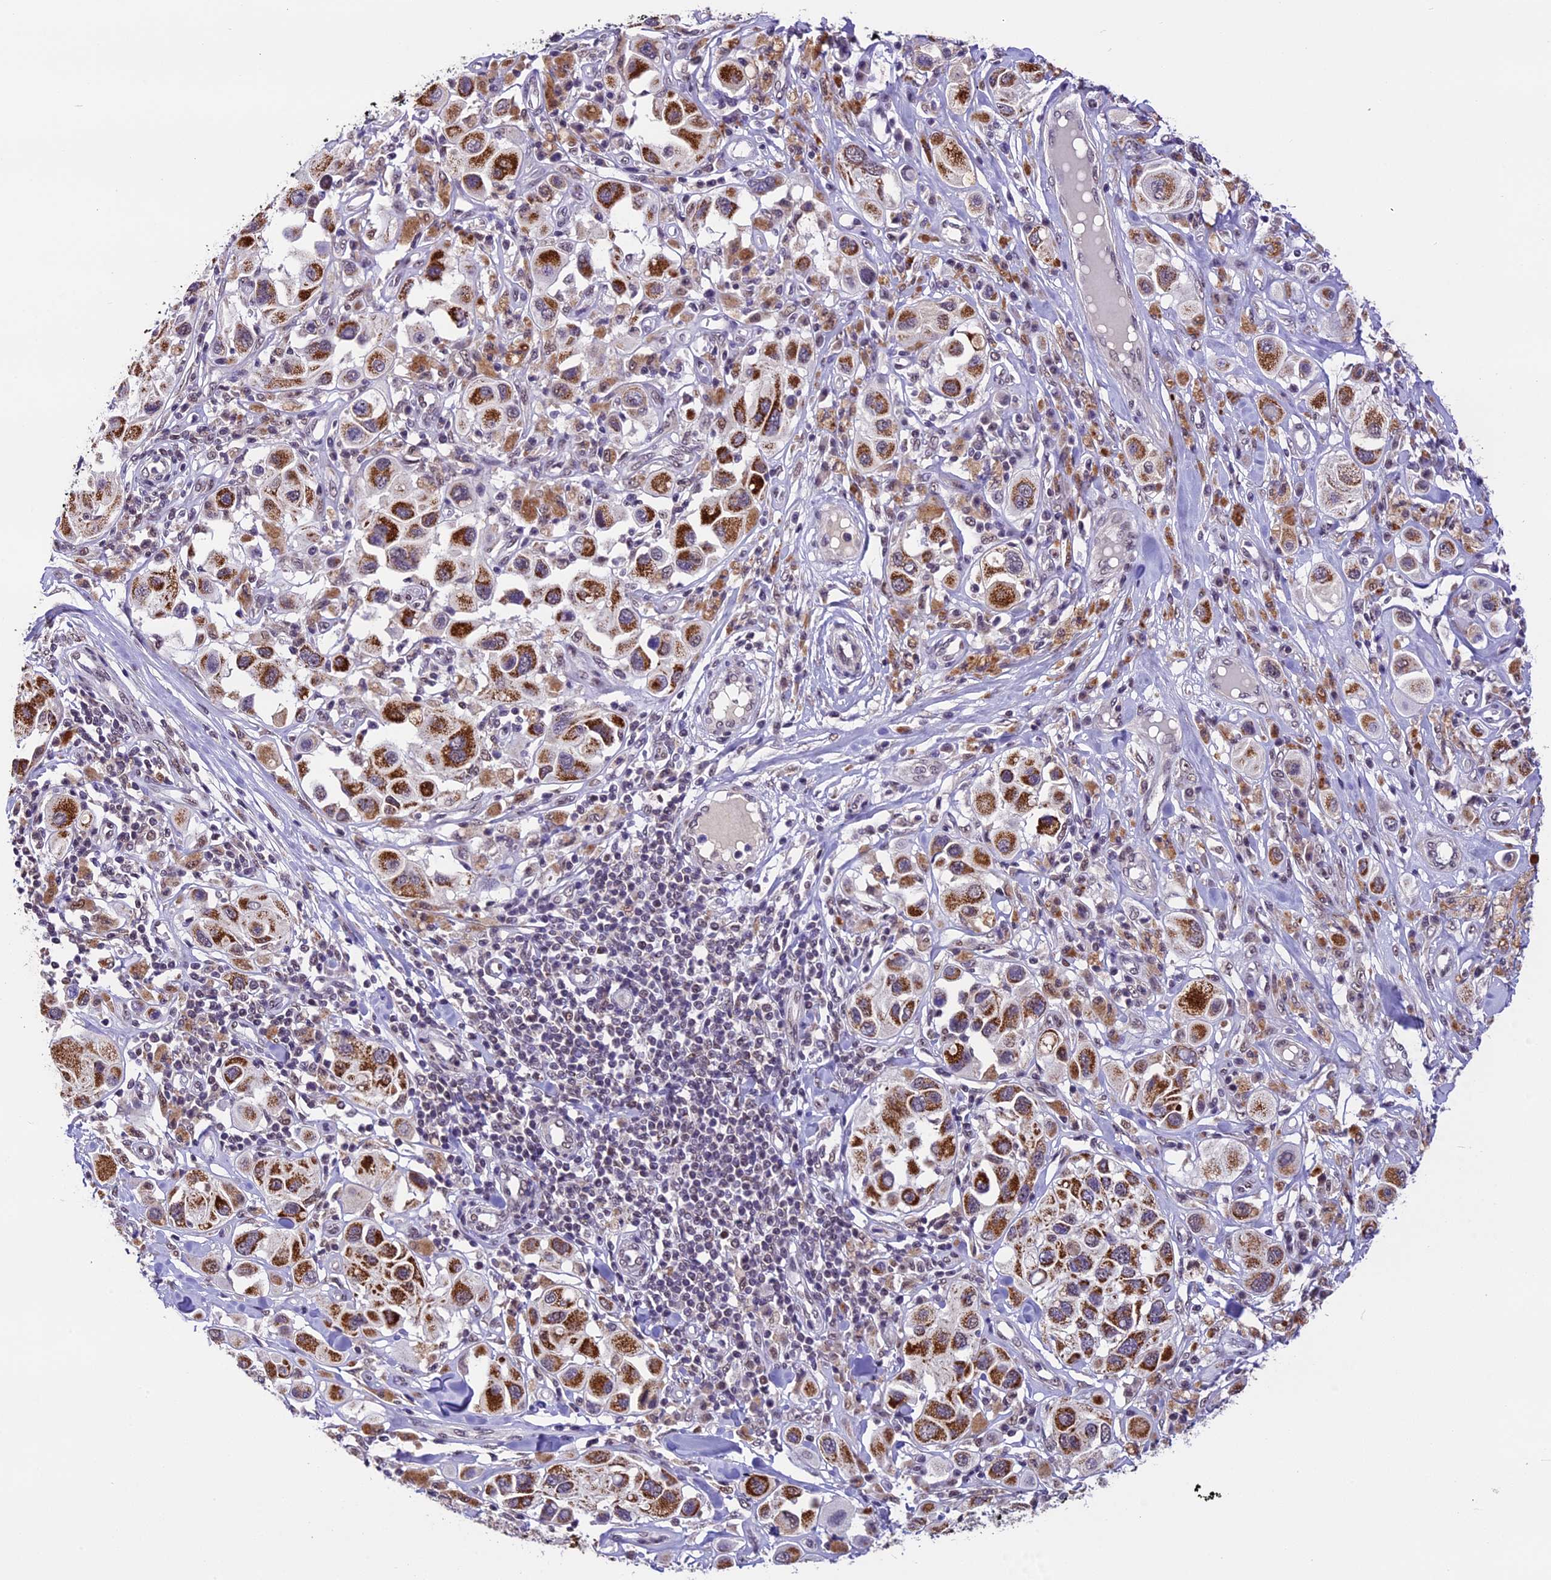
{"staining": {"intensity": "strong", "quantity": ">75%", "location": "cytoplasmic/membranous"}, "tissue": "melanoma", "cell_type": "Tumor cells", "image_type": "cancer", "snomed": [{"axis": "morphology", "description": "Malignant melanoma, Metastatic site"}, {"axis": "topography", "description": "Skin"}], "caption": "This histopathology image displays immunohistochemistry staining of human malignant melanoma (metastatic site), with high strong cytoplasmic/membranous expression in approximately >75% of tumor cells.", "gene": "CARS2", "patient": {"sex": "male", "age": 41}}